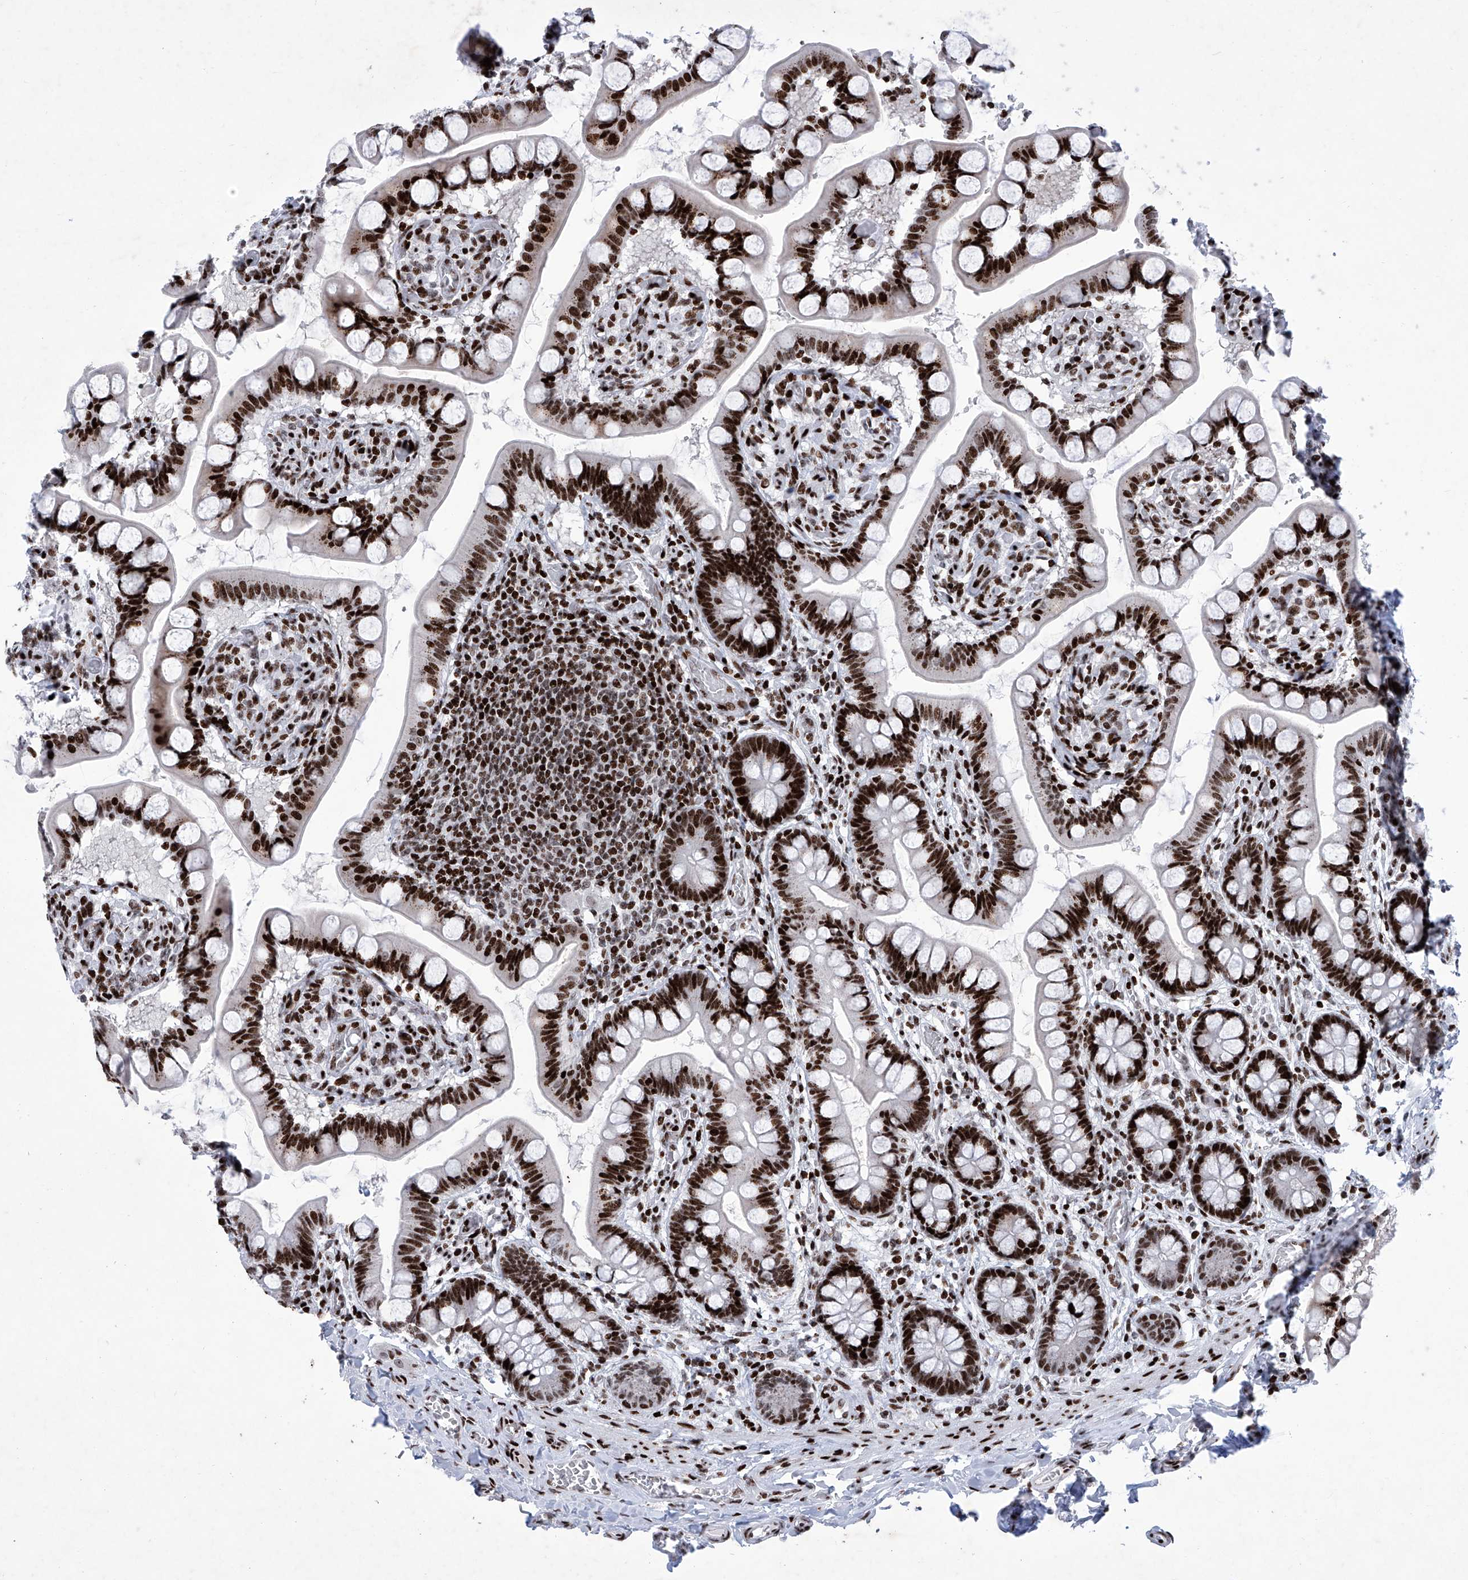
{"staining": {"intensity": "strong", "quantity": ">75%", "location": "nuclear"}, "tissue": "small intestine", "cell_type": "Glandular cells", "image_type": "normal", "snomed": [{"axis": "morphology", "description": "Normal tissue, NOS"}, {"axis": "topography", "description": "Small intestine"}], "caption": "High-power microscopy captured an immunohistochemistry (IHC) histopathology image of unremarkable small intestine, revealing strong nuclear staining in about >75% of glandular cells. (brown staining indicates protein expression, while blue staining denotes nuclei).", "gene": "HEY2", "patient": {"sex": "male", "age": 52}}